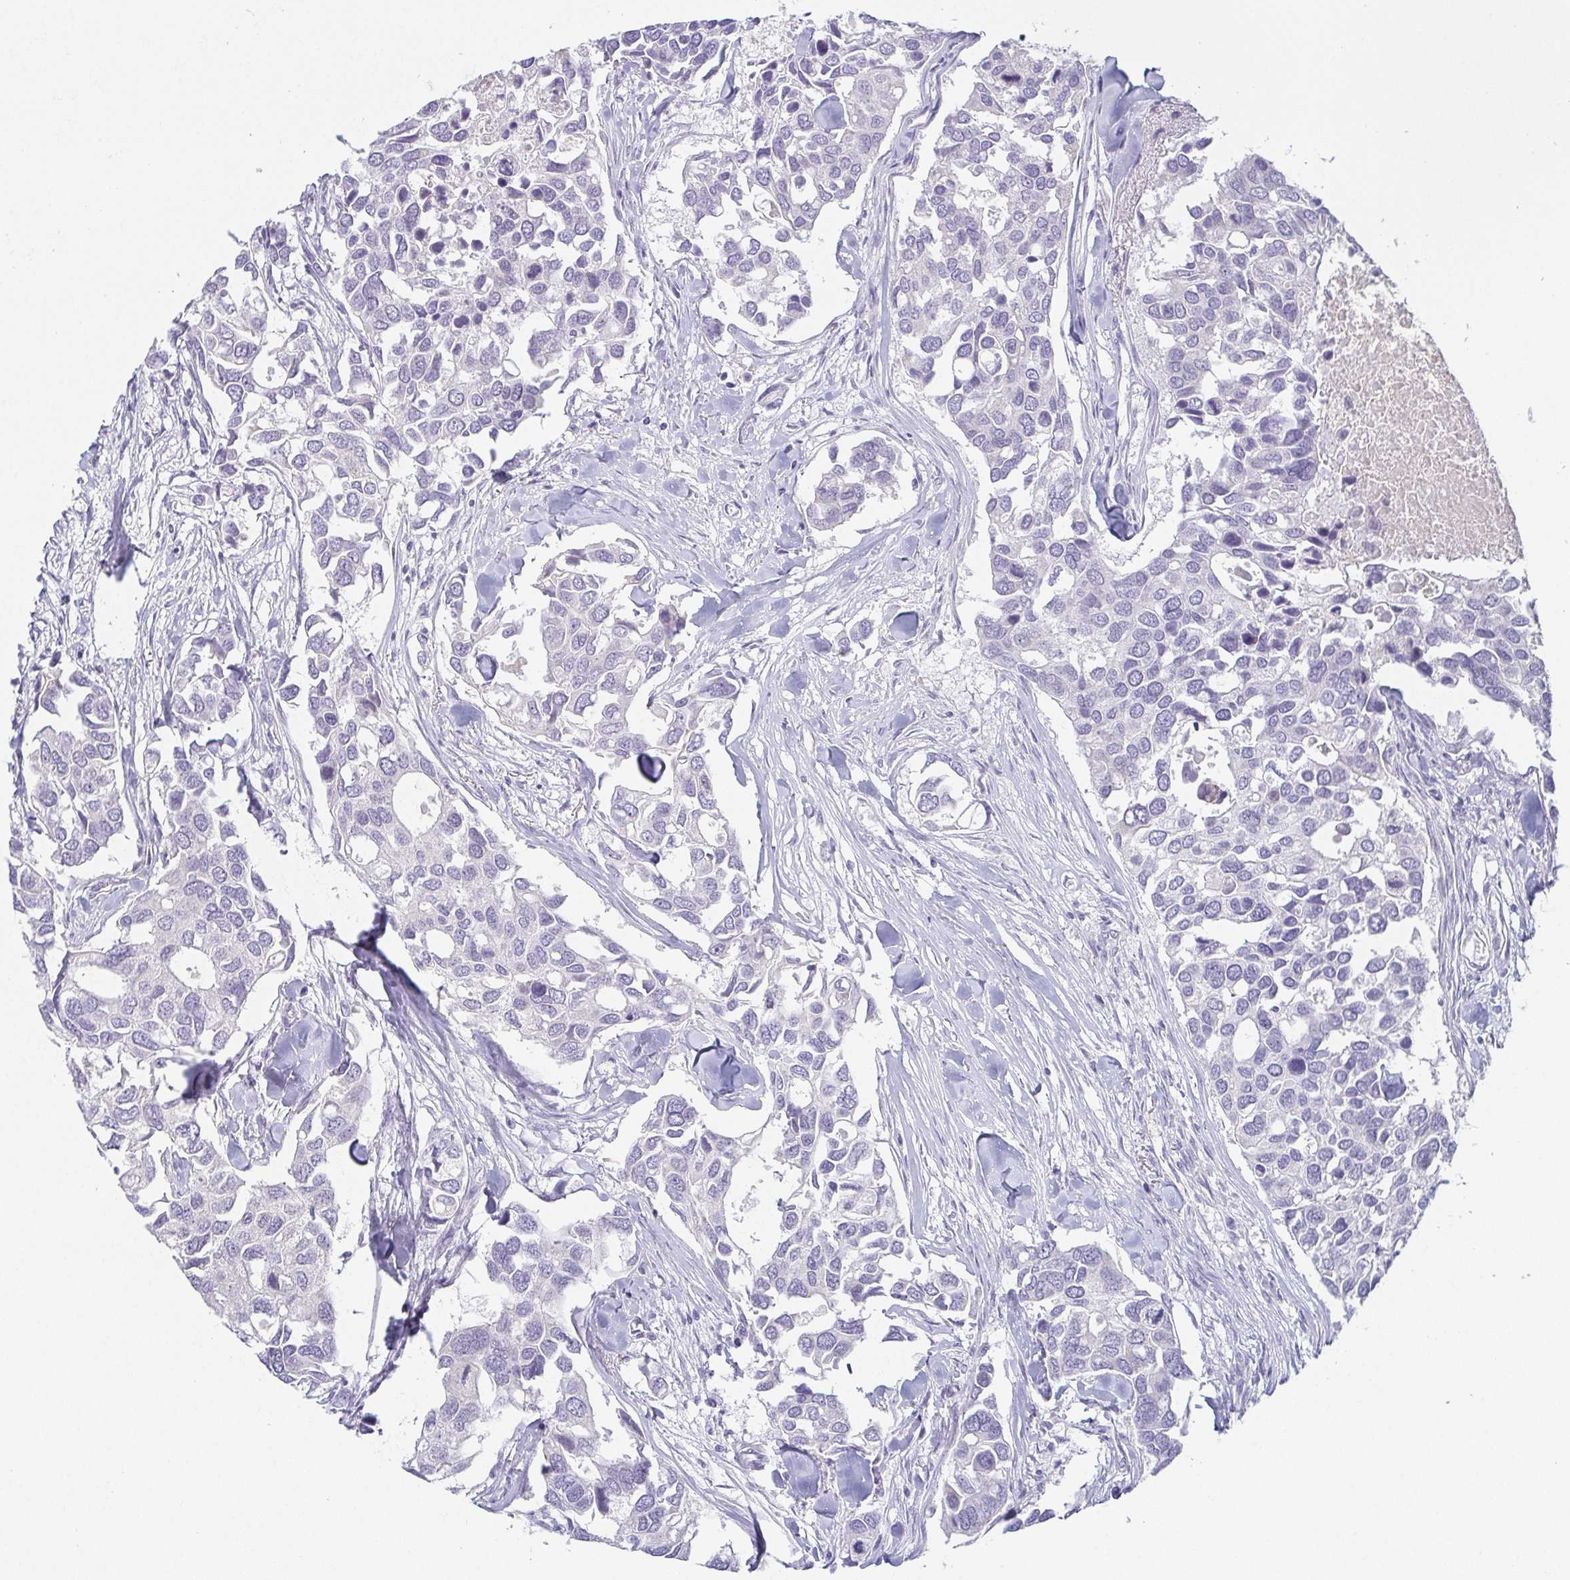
{"staining": {"intensity": "negative", "quantity": "none", "location": "none"}, "tissue": "breast cancer", "cell_type": "Tumor cells", "image_type": "cancer", "snomed": [{"axis": "morphology", "description": "Duct carcinoma"}, {"axis": "topography", "description": "Breast"}], "caption": "This is an immunohistochemistry (IHC) micrograph of human intraductal carcinoma (breast). There is no expression in tumor cells.", "gene": "PRR27", "patient": {"sex": "female", "age": 83}}